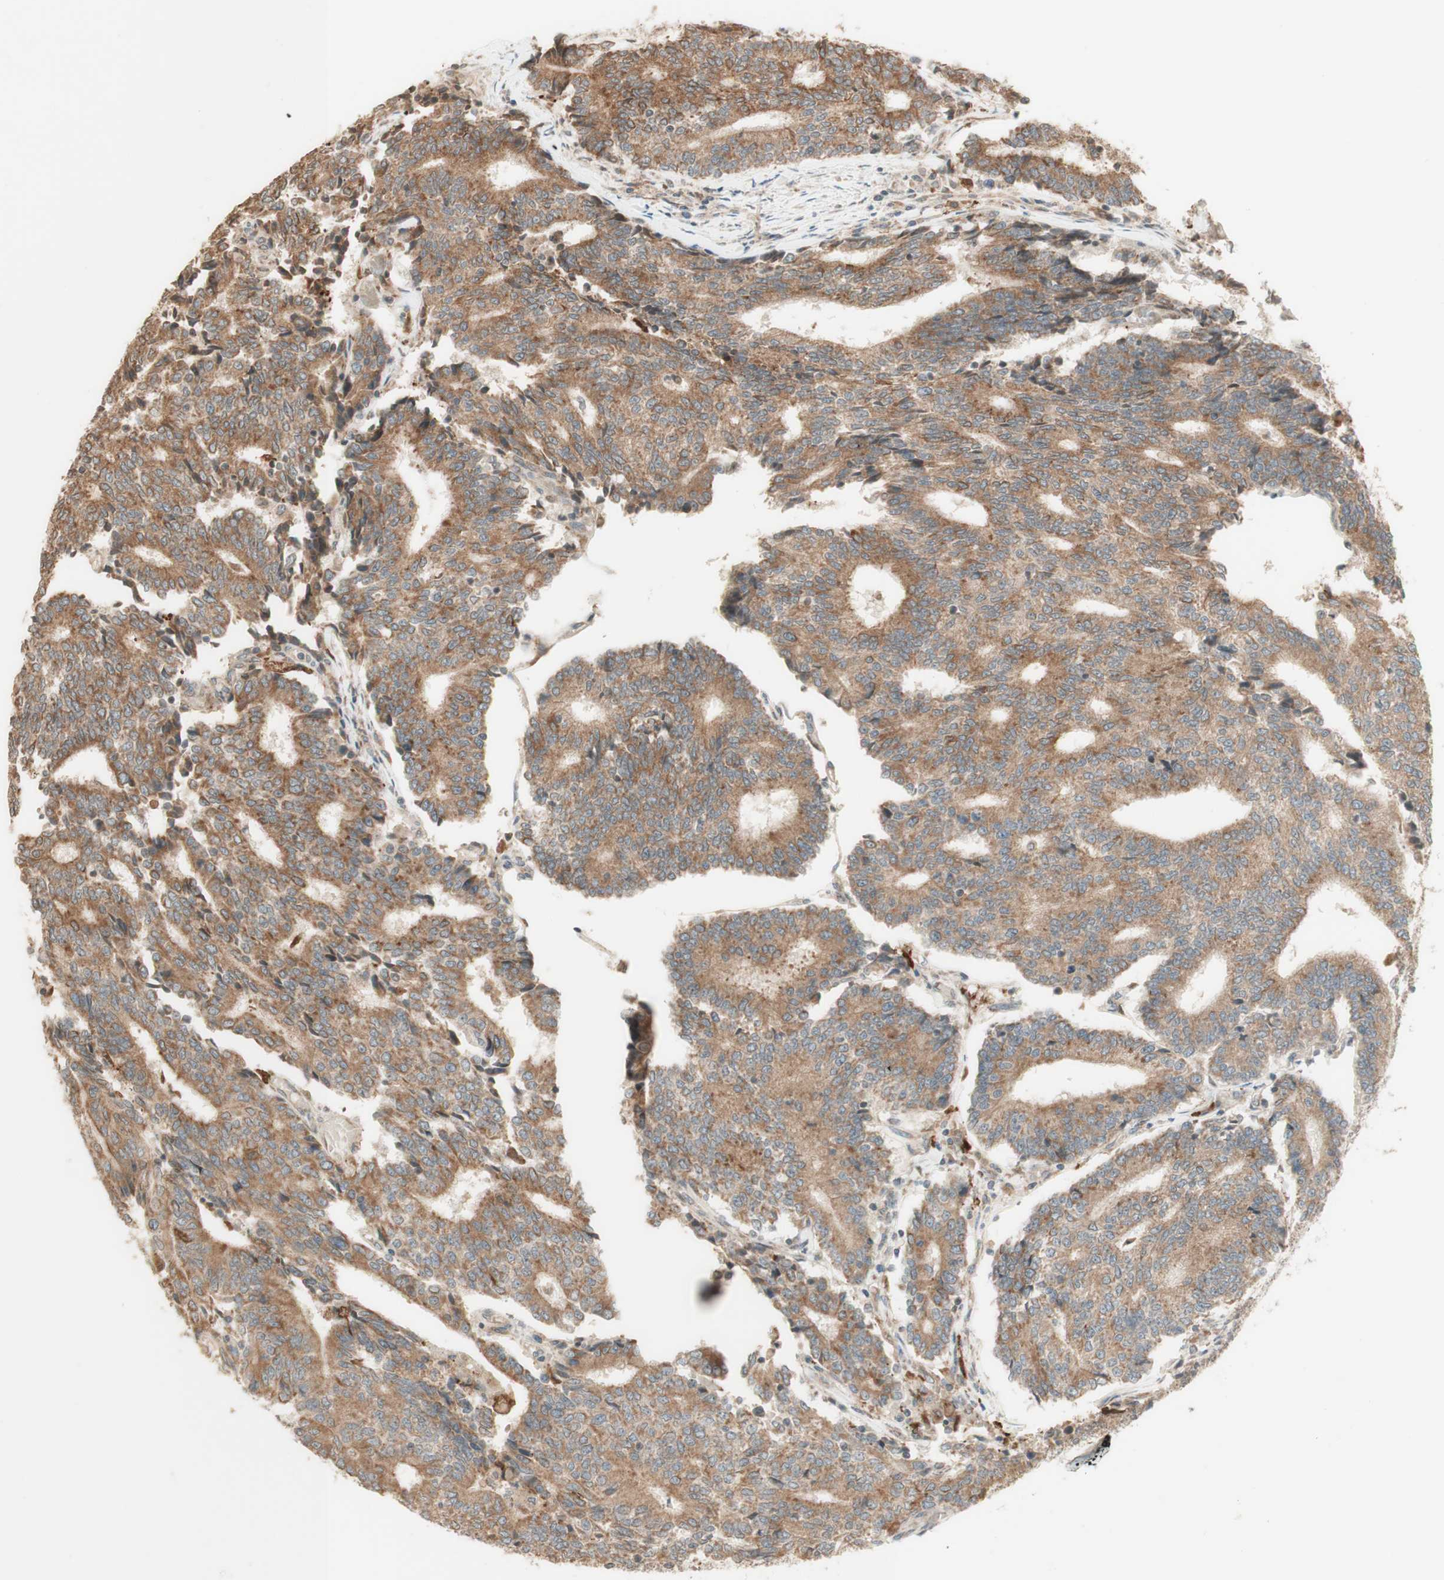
{"staining": {"intensity": "moderate", "quantity": ">75%", "location": "cytoplasmic/membranous"}, "tissue": "prostate cancer", "cell_type": "Tumor cells", "image_type": "cancer", "snomed": [{"axis": "morphology", "description": "Normal tissue, NOS"}, {"axis": "morphology", "description": "Adenocarcinoma, High grade"}, {"axis": "topography", "description": "Prostate"}, {"axis": "topography", "description": "Seminal veicle"}], "caption": "Immunohistochemistry (IHC) photomicrograph of neoplastic tissue: prostate cancer stained using immunohistochemistry shows medium levels of moderate protein expression localized specifically in the cytoplasmic/membranous of tumor cells, appearing as a cytoplasmic/membranous brown color.", "gene": "CLCN2", "patient": {"sex": "male", "age": 55}}